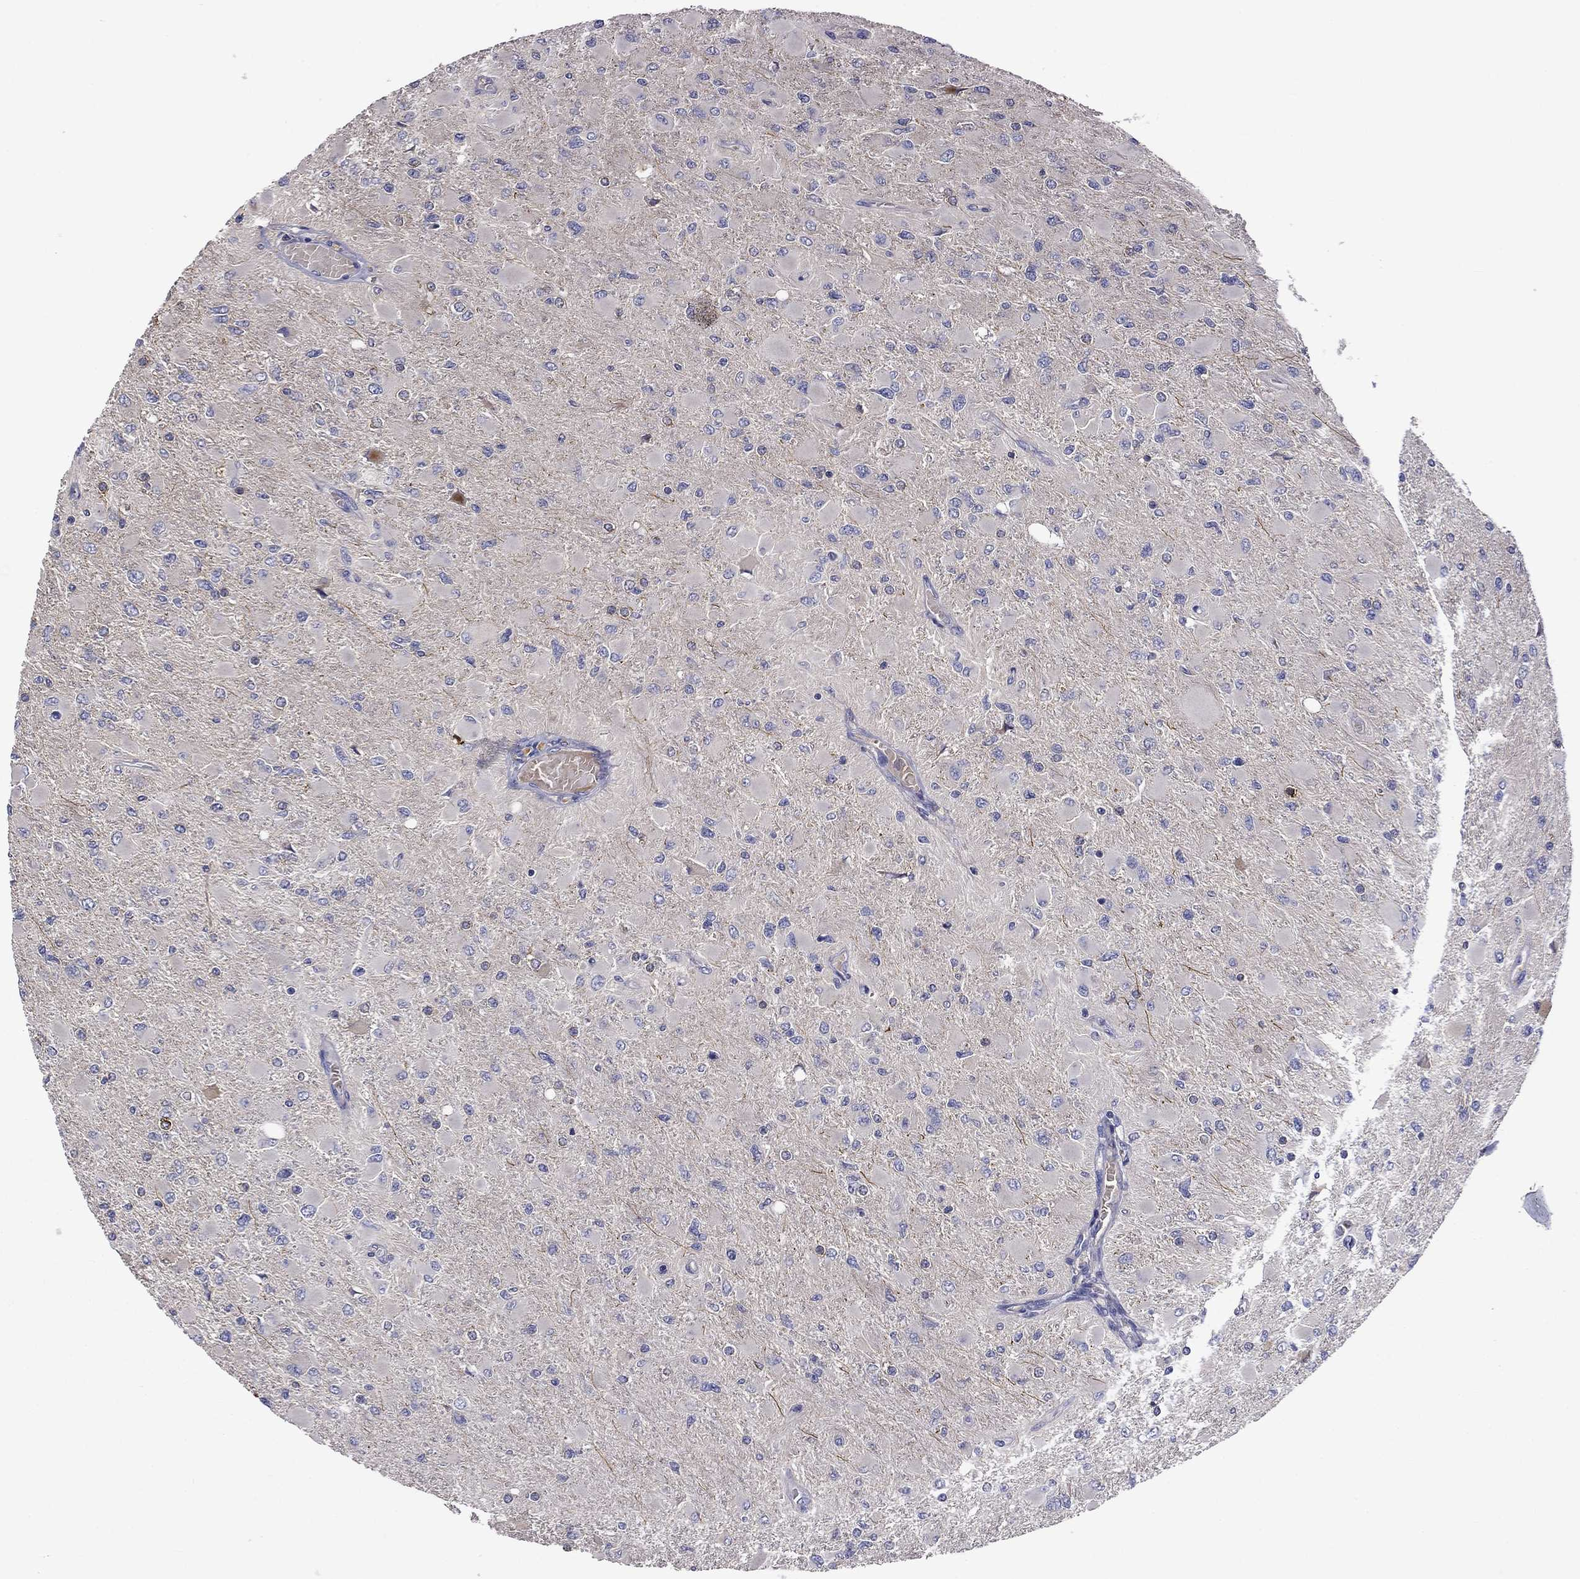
{"staining": {"intensity": "negative", "quantity": "none", "location": "none"}, "tissue": "glioma", "cell_type": "Tumor cells", "image_type": "cancer", "snomed": [{"axis": "morphology", "description": "Glioma, malignant, High grade"}, {"axis": "topography", "description": "Cerebral cortex"}], "caption": "This is a micrograph of immunohistochemistry (IHC) staining of glioma, which shows no positivity in tumor cells.", "gene": "CNDP1", "patient": {"sex": "female", "age": 36}}